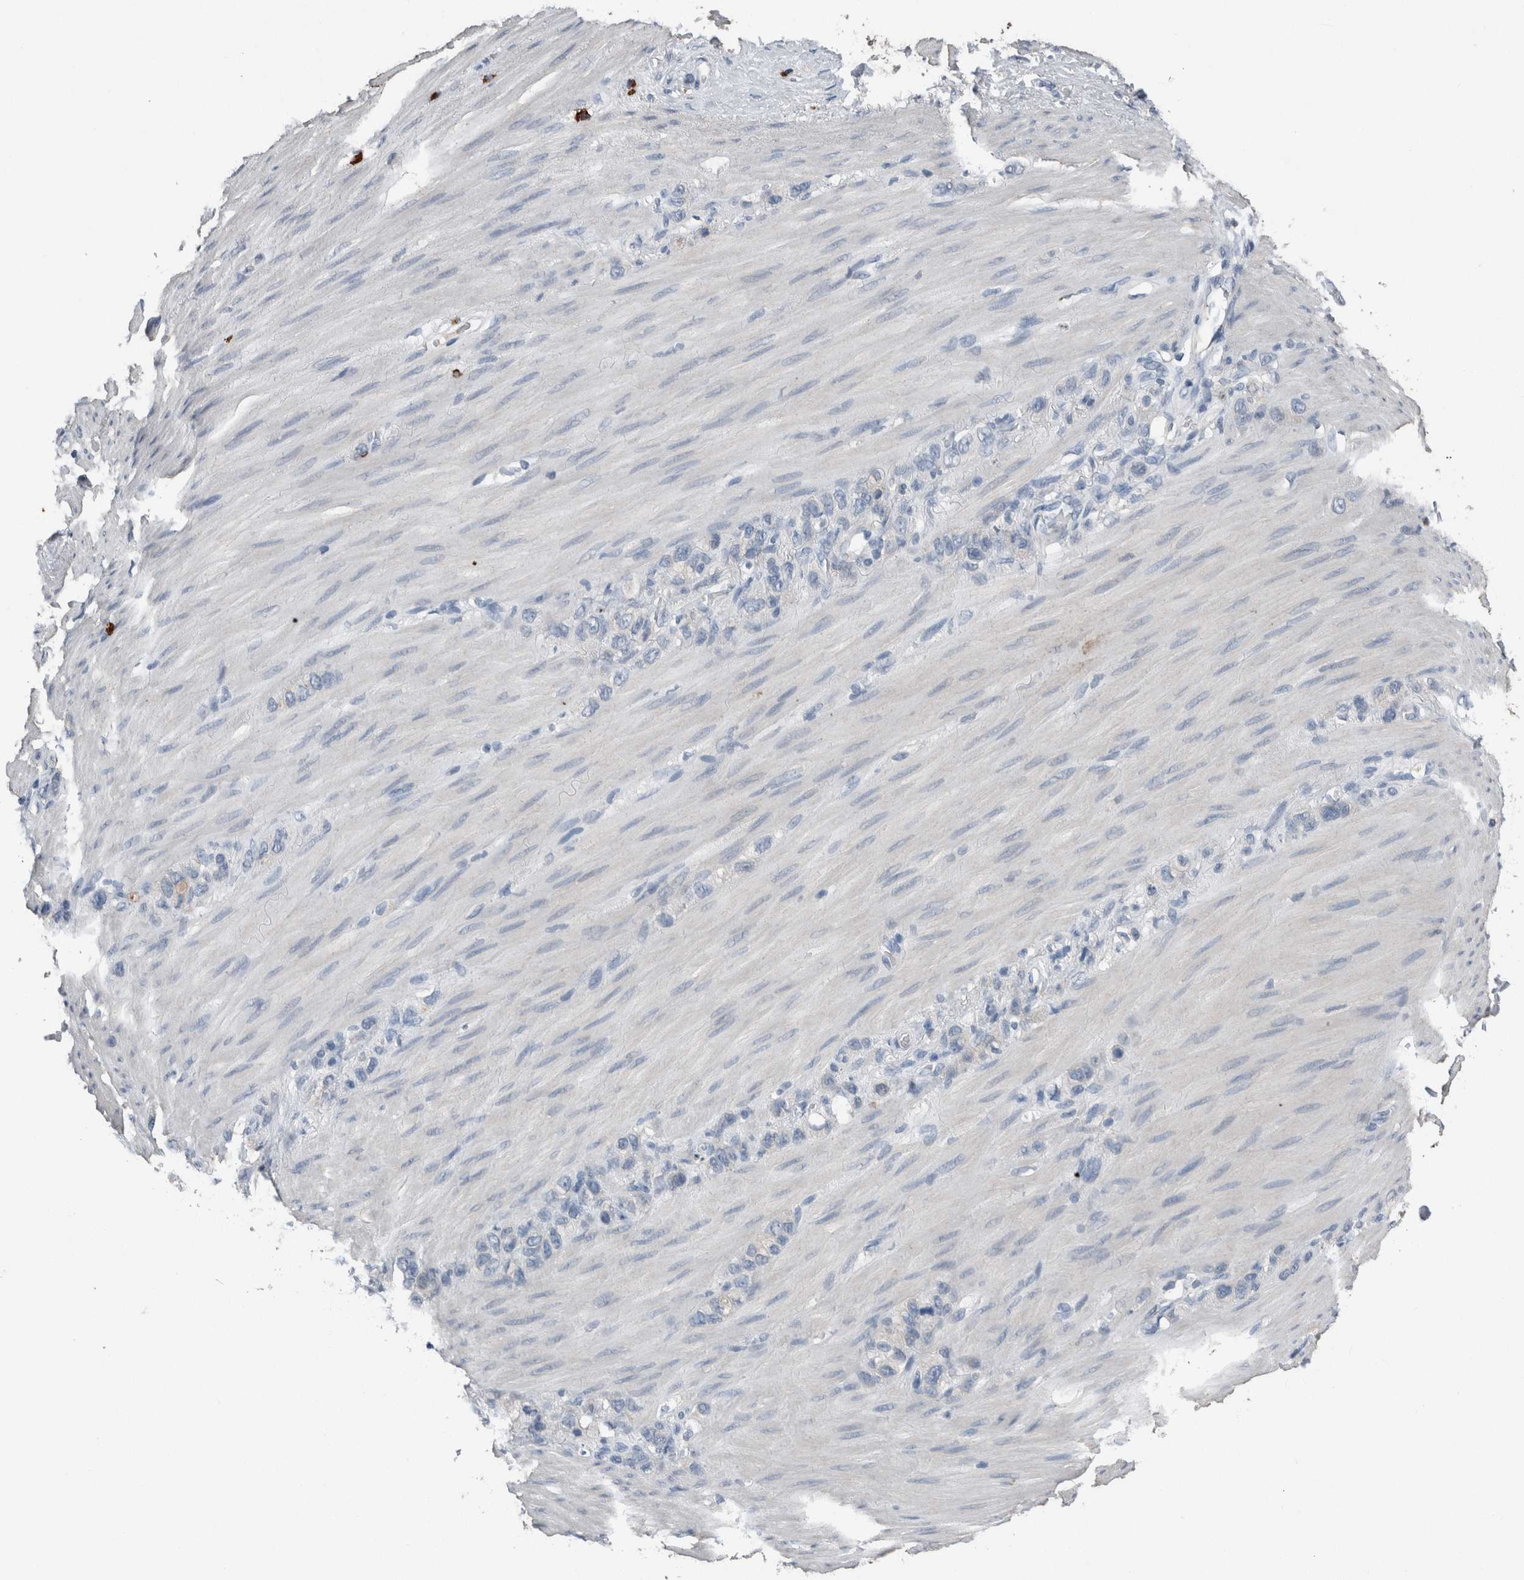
{"staining": {"intensity": "negative", "quantity": "none", "location": "none"}, "tissue": "stomach cancer", "cell_type": "Tumor cells", "image_type": "cancer", "snomed": [{"axis": "morphology", "description": "Adenocarcinoma, NOS"}, {"axis": "morphology", "description": "Adenocarcinoma, High grade"}, {"axis": "topography", "description": "Stomach, upper"}, {"axis": "topography", "description": "Stomach, lower"}], "caption": "A high-resolution histopathology image shows IHC staining of stomach adenocarcinoma, which demonstrates no significant expression in tumor cells.", "gene": "CRNN", "patient": {"sex": "female", "age": 65}}